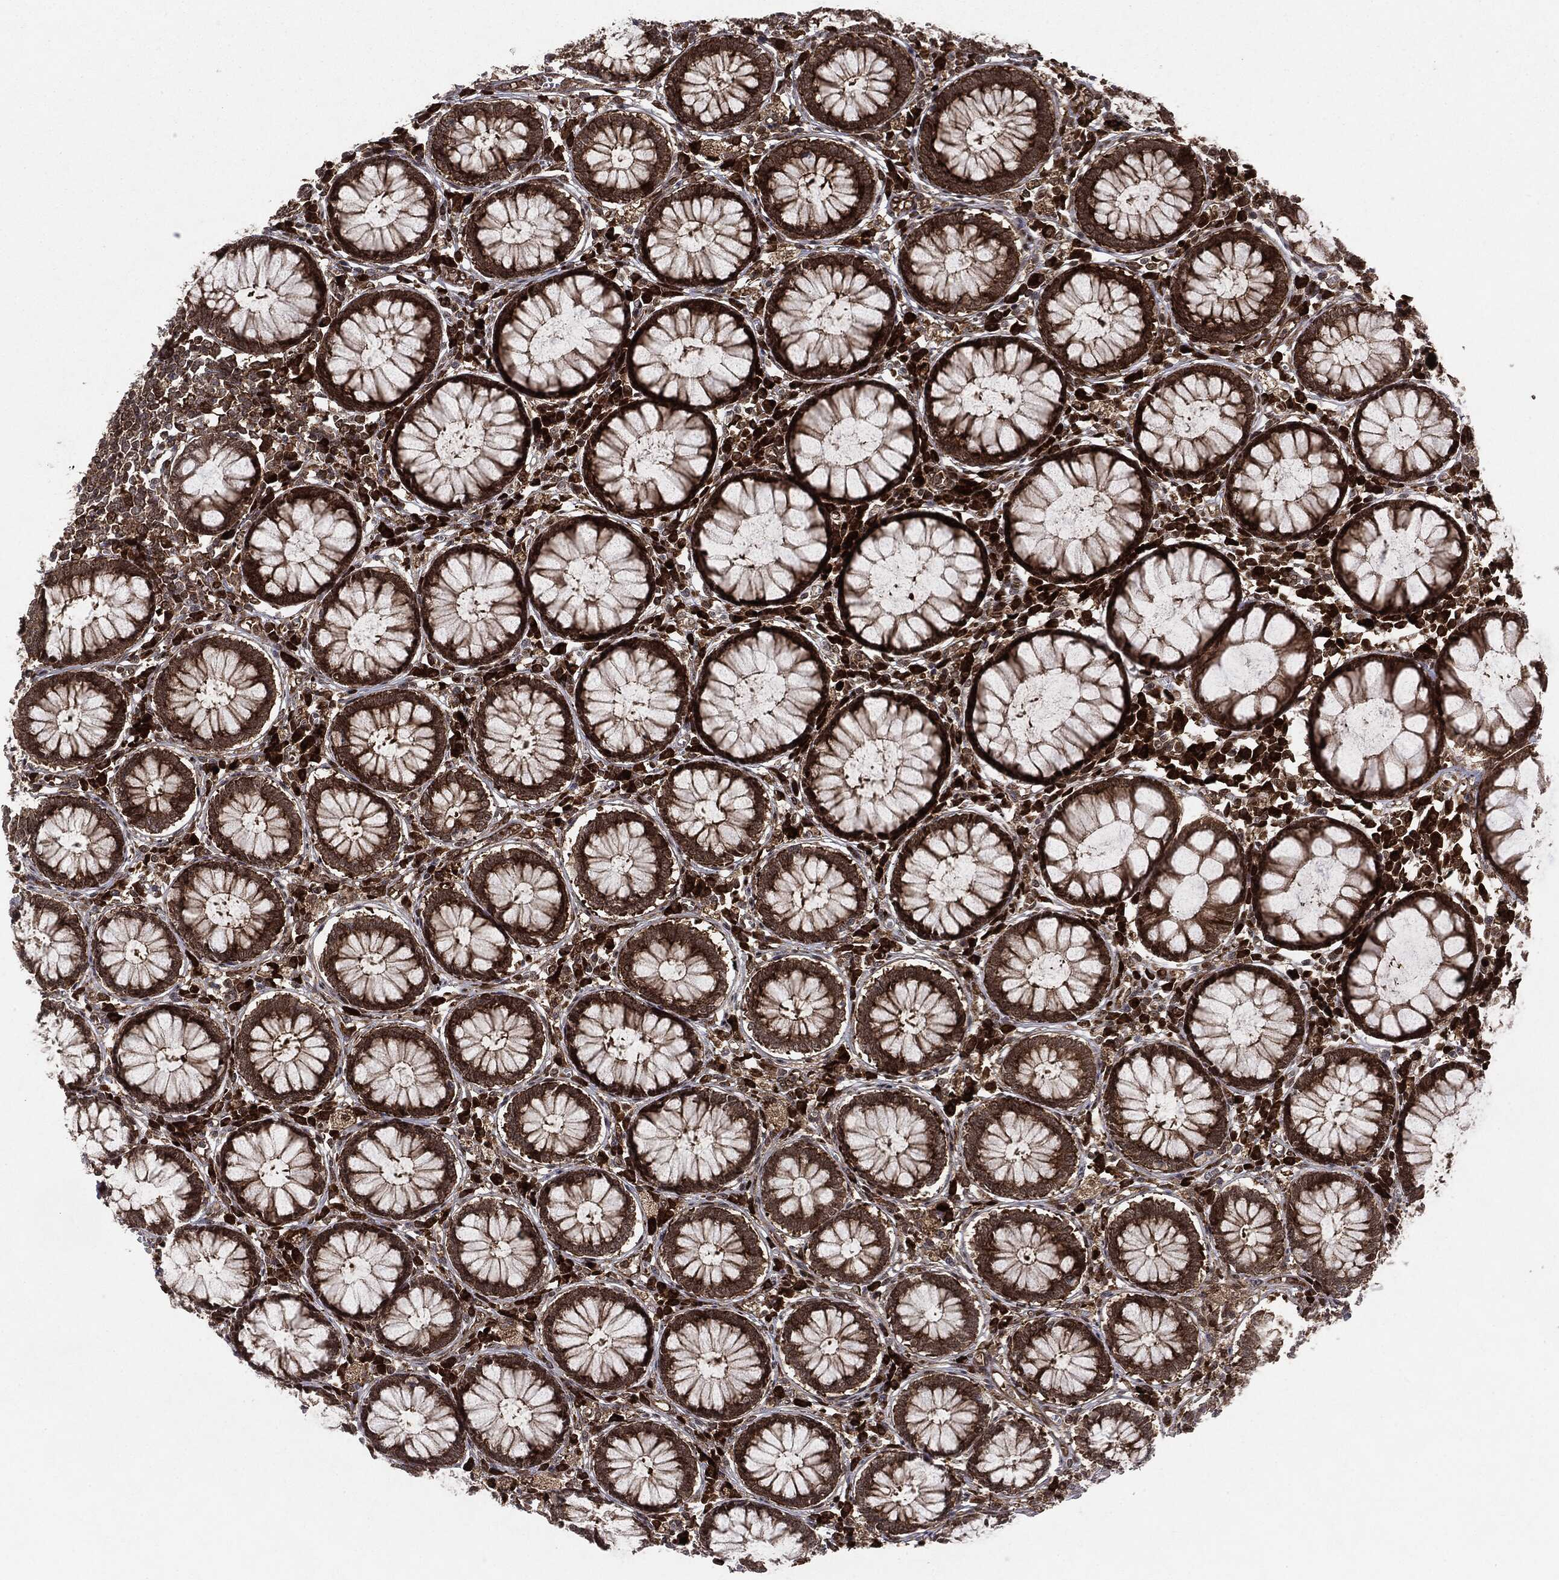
{"staining": {"intensity": "weak", "quantity": ">75%", "location": "cytoplasmic/membranous"}, "tissue": "colon", "cell_type": "Endothelial cells", "image_type": "normal", "snomed": [{"axis": "morphology", "description": "Normal tissue, NOS"}, {"axis": "topography", "description": "Colon"}], "caption": "Benign colon demonstrates weak cytoplasmic/membranous expression in about >75% of endothelial cells Using DAB (brown) and hematoxylin (blue) stains, captured at high magnification using brightfield microscopy..", "gene": "OTUB1", "patient": {"sex": "male", "age": 65}}